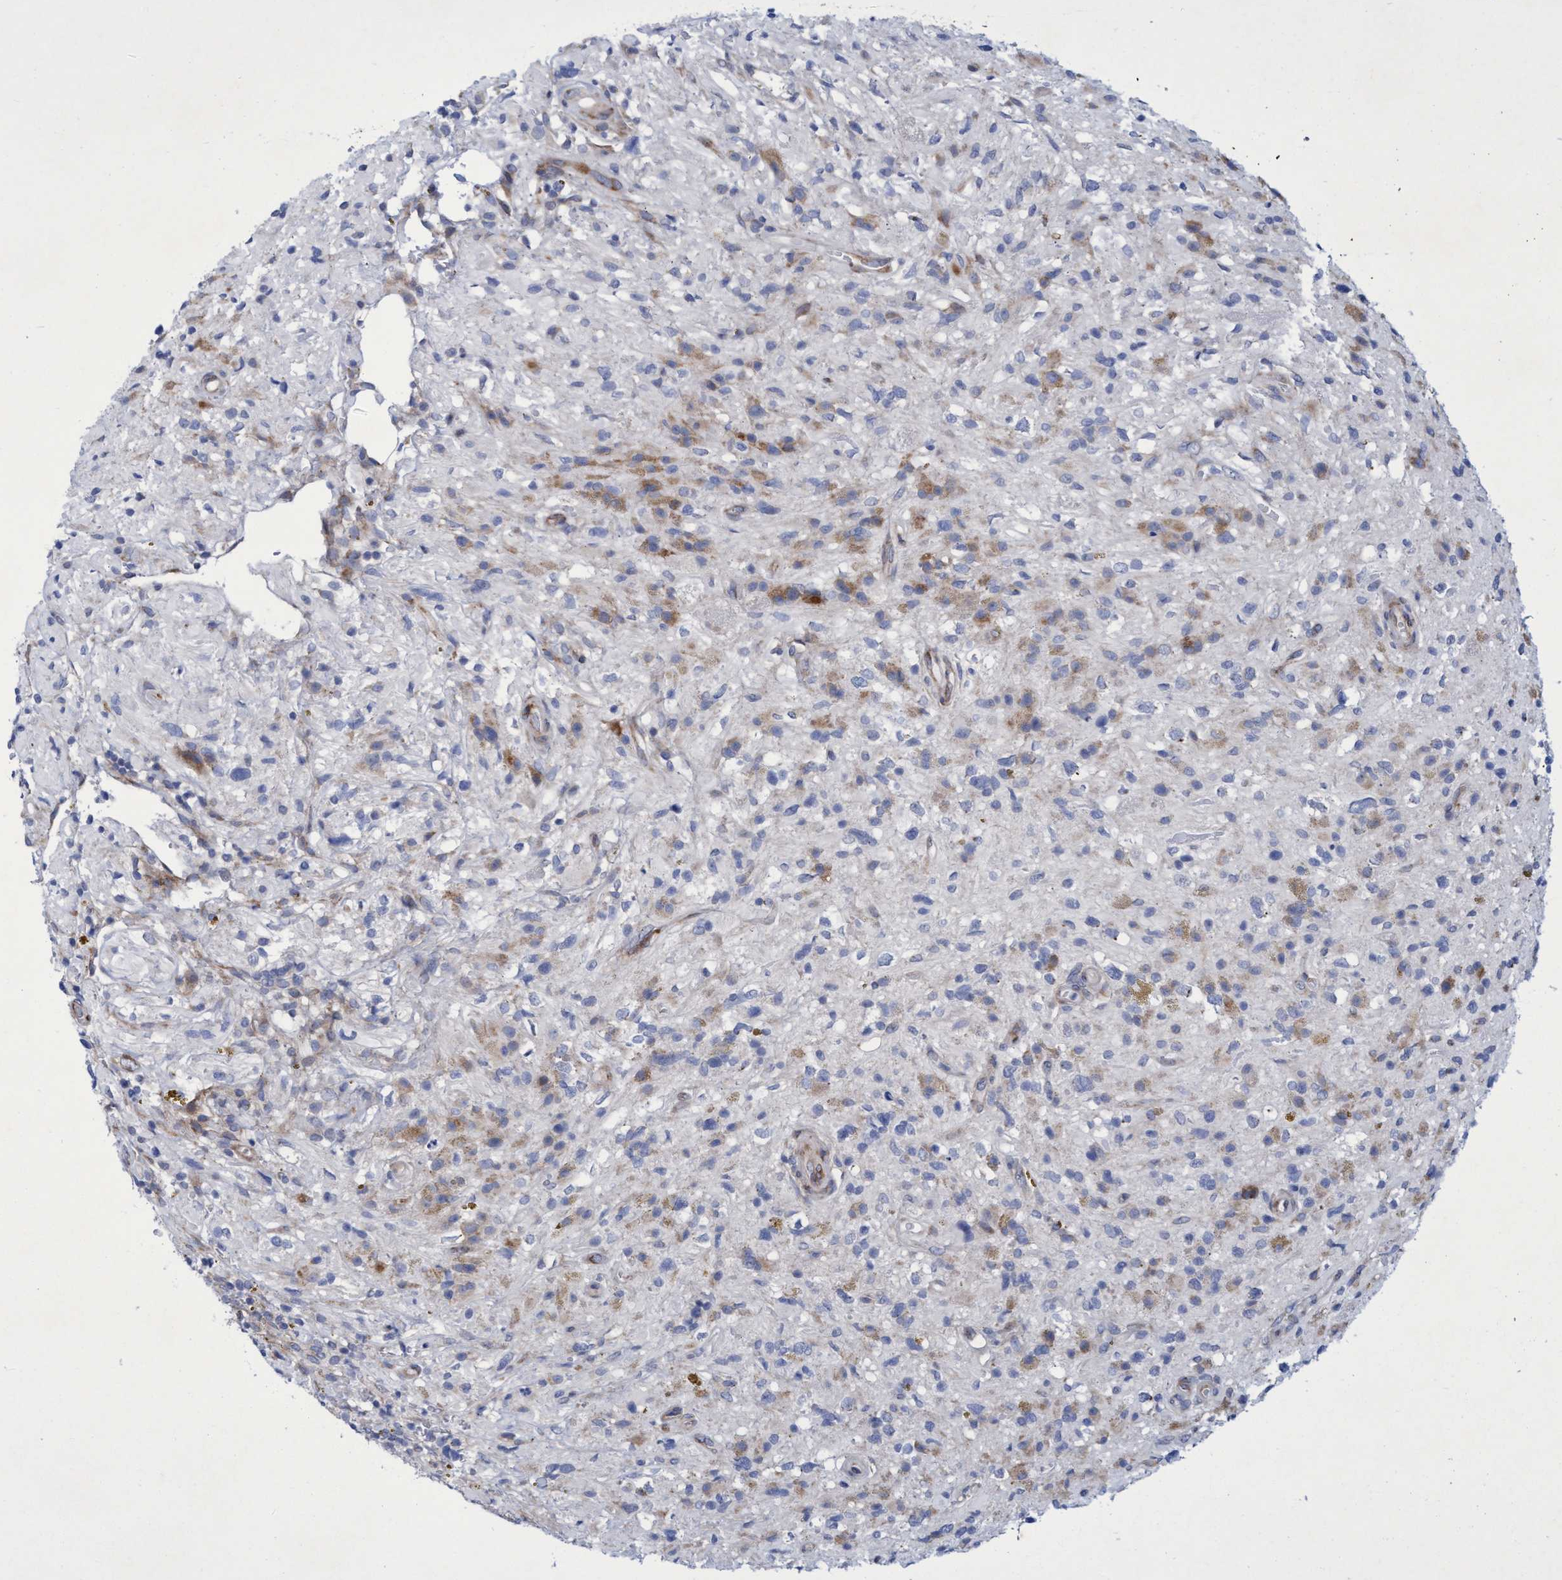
{"staining": {"intensity": "moderate", "quantity": "<25%", "location": "cytoplasmic/membranous"}, "tissue": "glioma", "cell_type": "Tumor cells", "image_type": "cancer", "snomed": [{"axis": "morphology", "description": "Glioma, malignant, High grade"}, {"axis": "topography", "description": "Brain"}], "caption": "IHC micrograph of neoplastic tissue: human glioma stained using IHC displays low levels of moderate protein expression localized specifically in the cytoplasmic/membranous of tumor cells, appearing as a cytoplasmic/membranous brown color.", "gene": "R3HCC1", "patient": {"sex": "male", "age": 33}}